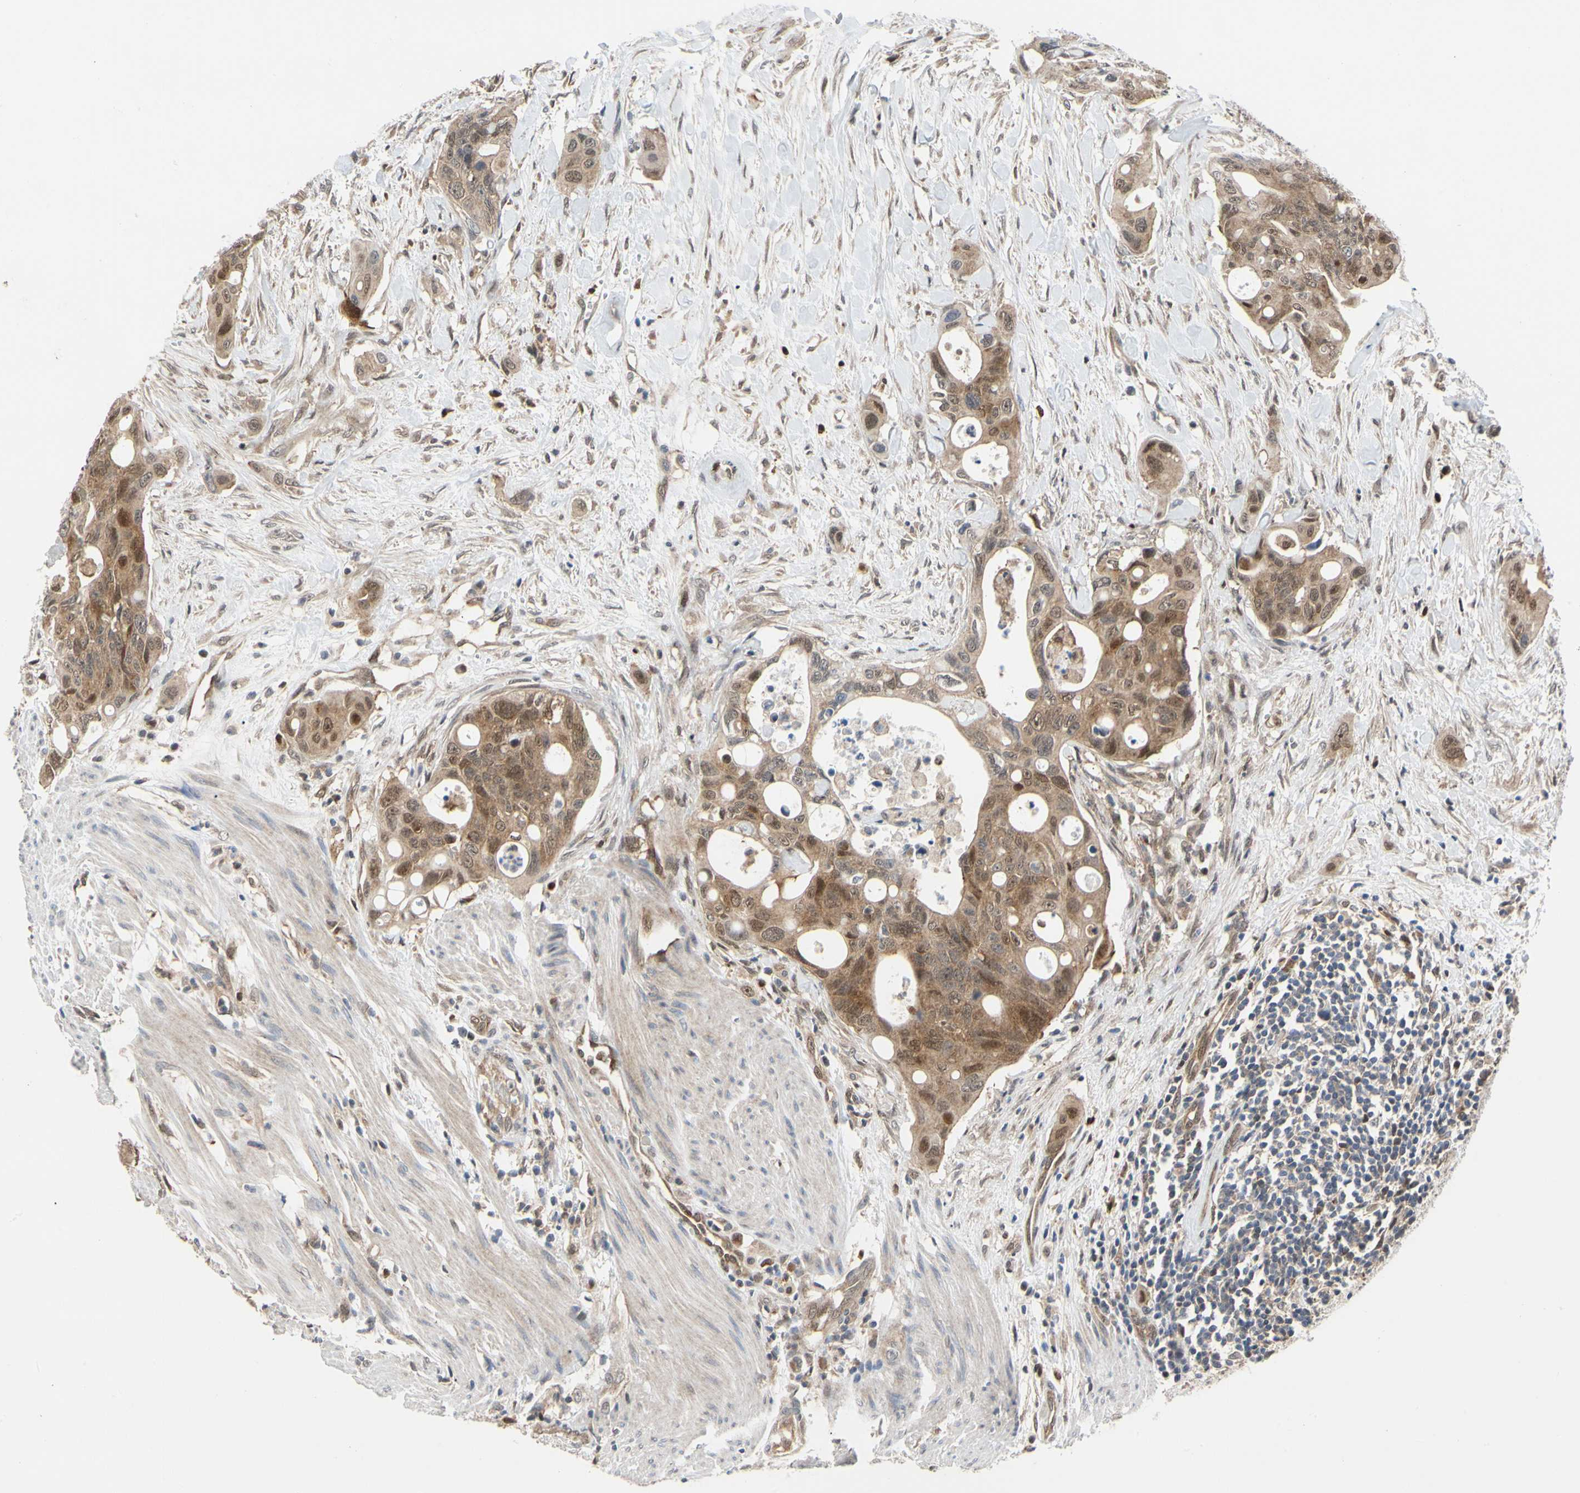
{"staining": {"intensity": "moderate", "quantity": ">75%", "location": "cytoplasmic/membranous"}, "tissue": "colorectal cancer", "cell_type": "Tumor cells", "image_type": "cancer", "snomed": [{"axis": "morphology", "description": "Adenocarcinoma, NOS"}, {"axis": "topography", "description": "Colon"}], "caption": "Human adenocarcinoma (colorectal) stained with a brown dye reveals moderate cytoplasmic/membranous positive positivity in approximately >75% of tumor cells.", "gene": "CDK5", "patient": {"sex": "female", "age": 57}}